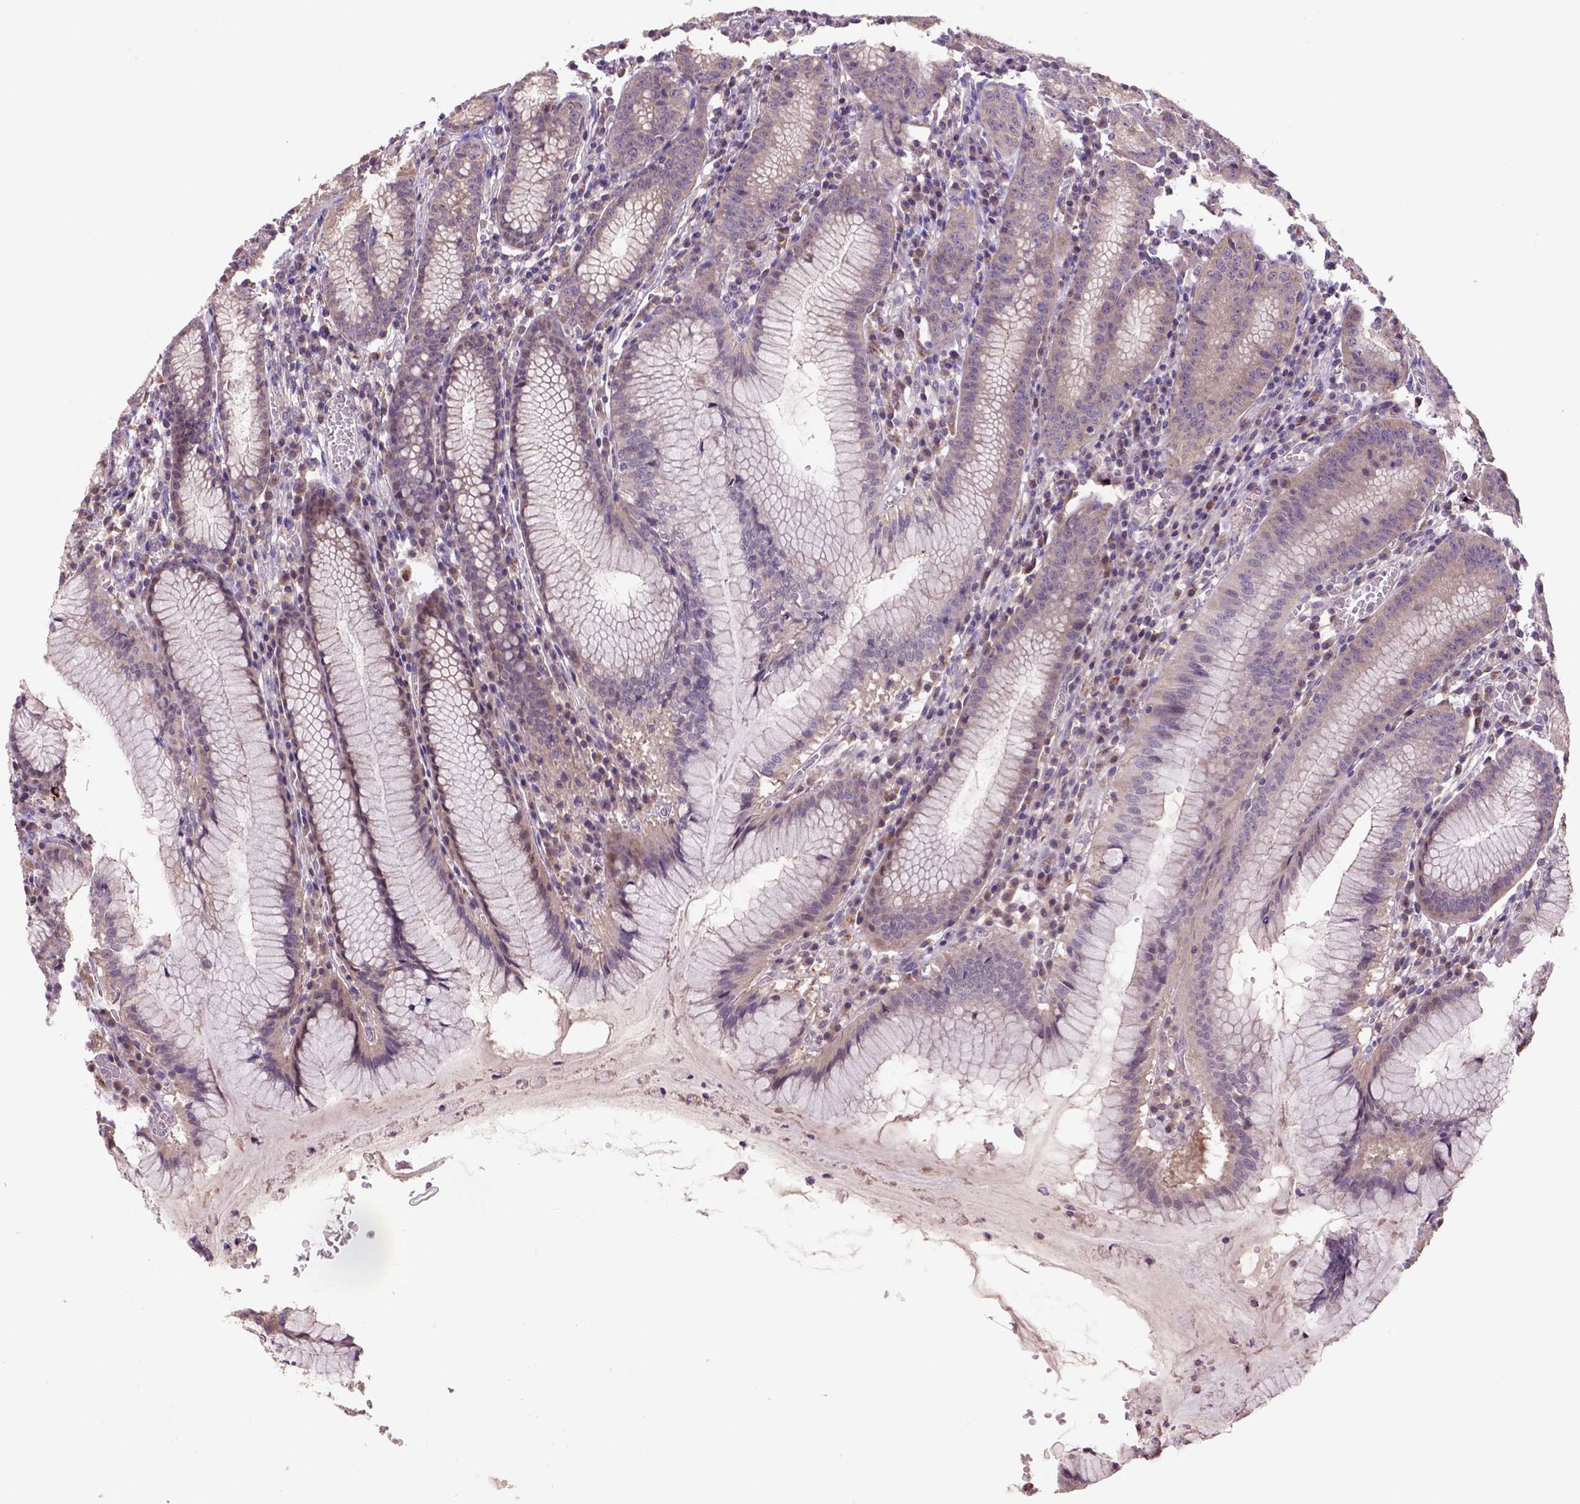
{"staining": {"intensity": "moderate", "quantity": ">75%", "location": "cytoplasmic/membranous"}, "tissue": "stomach", "cell_type": "Glandular cells", "image_type": "normal", "snomed": [{"axis": "morphology", "description": "Normal tissue, NOS"}, {"axis": "topography", "description": "Stomach"}], "caption": "Protein expression analysis of unremarkable human stomach reveals moderate cytoplasmic/membranous staining in about >75% of glandular cells.", "gene": "KBTBD8", "patient": {"sex": "male", "age": 55}}